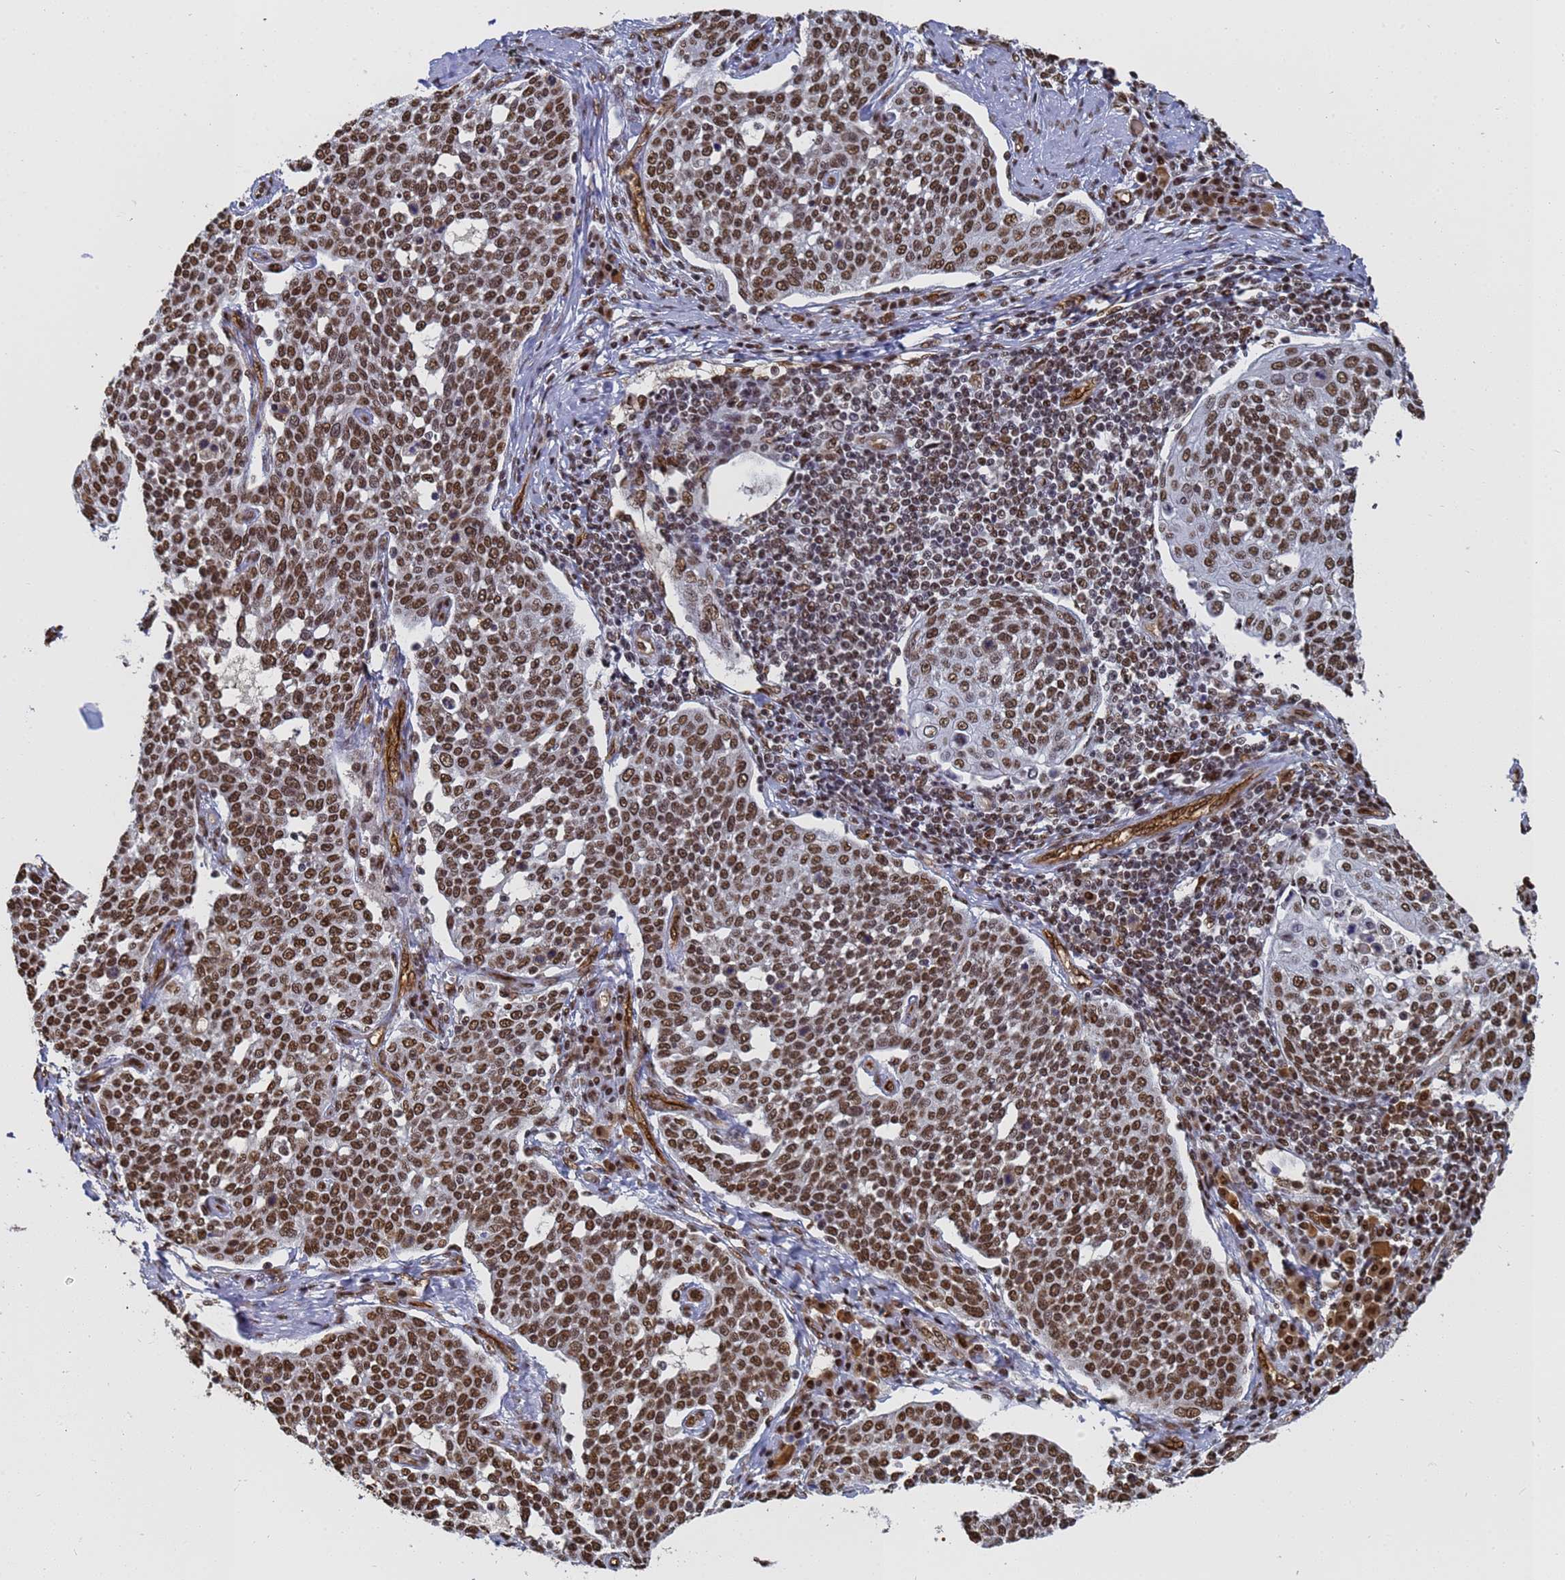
{"staining": {"intensity": "strong", "quantity": ">75%", "location": "nuclear"}, "tissue": "cervical cancer", "cell_type": "Tumor cells", "image_type": "cancer", "snomed": [{"axis": "morphology", "description": "Squamous cell carcinoma, NOS"}, {"axis": "topography", "description": "Cervix"}], "caption": "Immunohistochemistry (IHC) histopathology image of human cervical squamous cell carcinoma stained for a protein (brown), which shows high levels of strong nuclear staining in about >75% of tumor cells.", "gene": "RAVER2", "patient": {"sex": "female", "age": 34}}